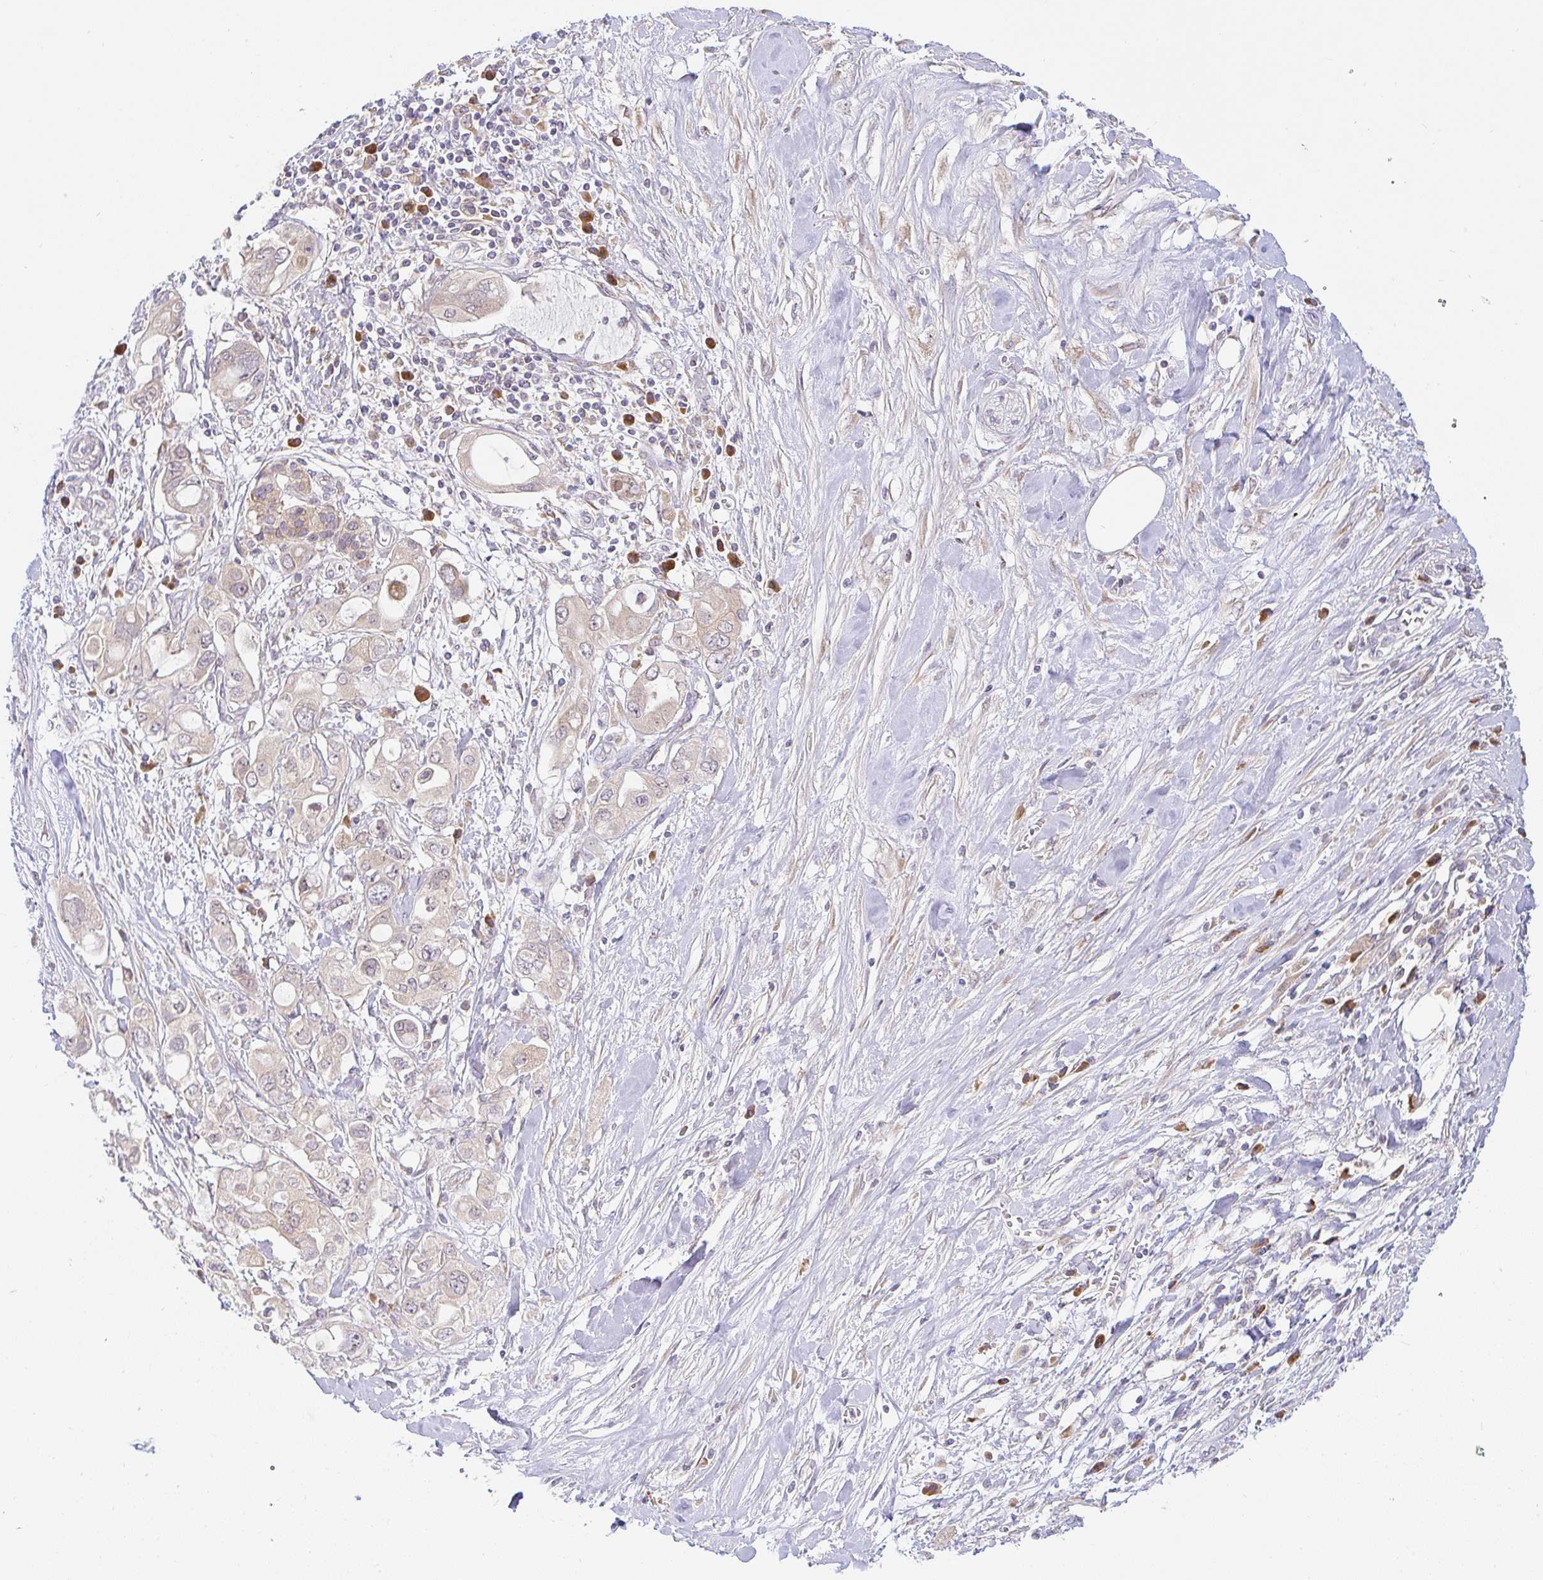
{"staining": {"intensity": "negative", "quantity": "none", "location": "none"}, "tissue": "pancreatic cancer", "cell_type": "Tumor cells", "image_type": "cancer", "snomed": [{"axis": "morphology", "description": "Adenocarcinoma, NOS"}, {"axis": "topography", "description": "Pancreas"}], "caption": "Immunohistochemistry of pancreatic cancer demonstrates no positivity in tumor cells.", "gene": "DERL2", "patient": {"sex": "female", "age": 56}}